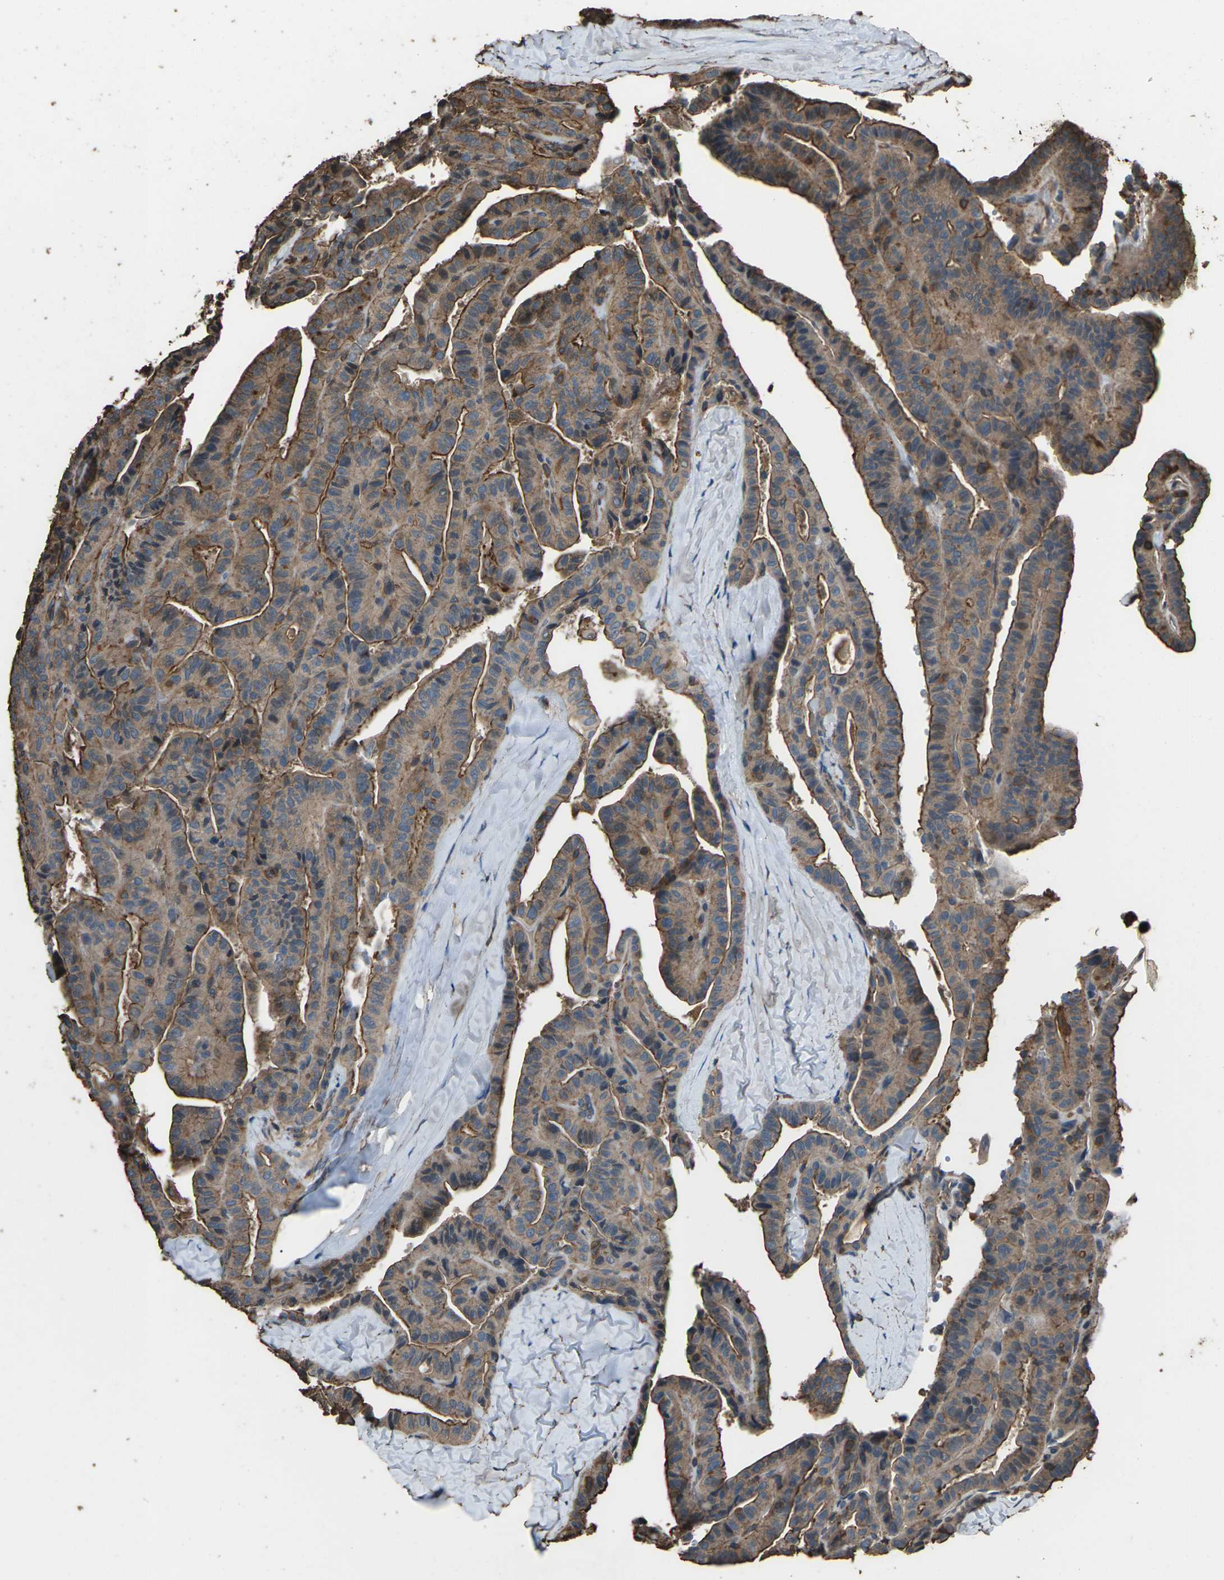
{"staining": {"intensity": "moderate", "quantity": ">75%", "location": "cytoplasmic/membranous"}, "tissue": "thyroid cancer", "cell_type": "Tumor cells", "image_type": "cancer", "snomed": [{"axis": "morphology", "description": "Papillary adenocarcinoma, NOS"}, {"axis": "topography", "description": "Thyroid gland"}], "caption": "Human thyroid cancer (papillary adenocarcinoma) stained with a protein marker exhibits moderate staining in tumor cells.", "gene": "DHPS", "patient": {"sex": "male", "age": 77}}